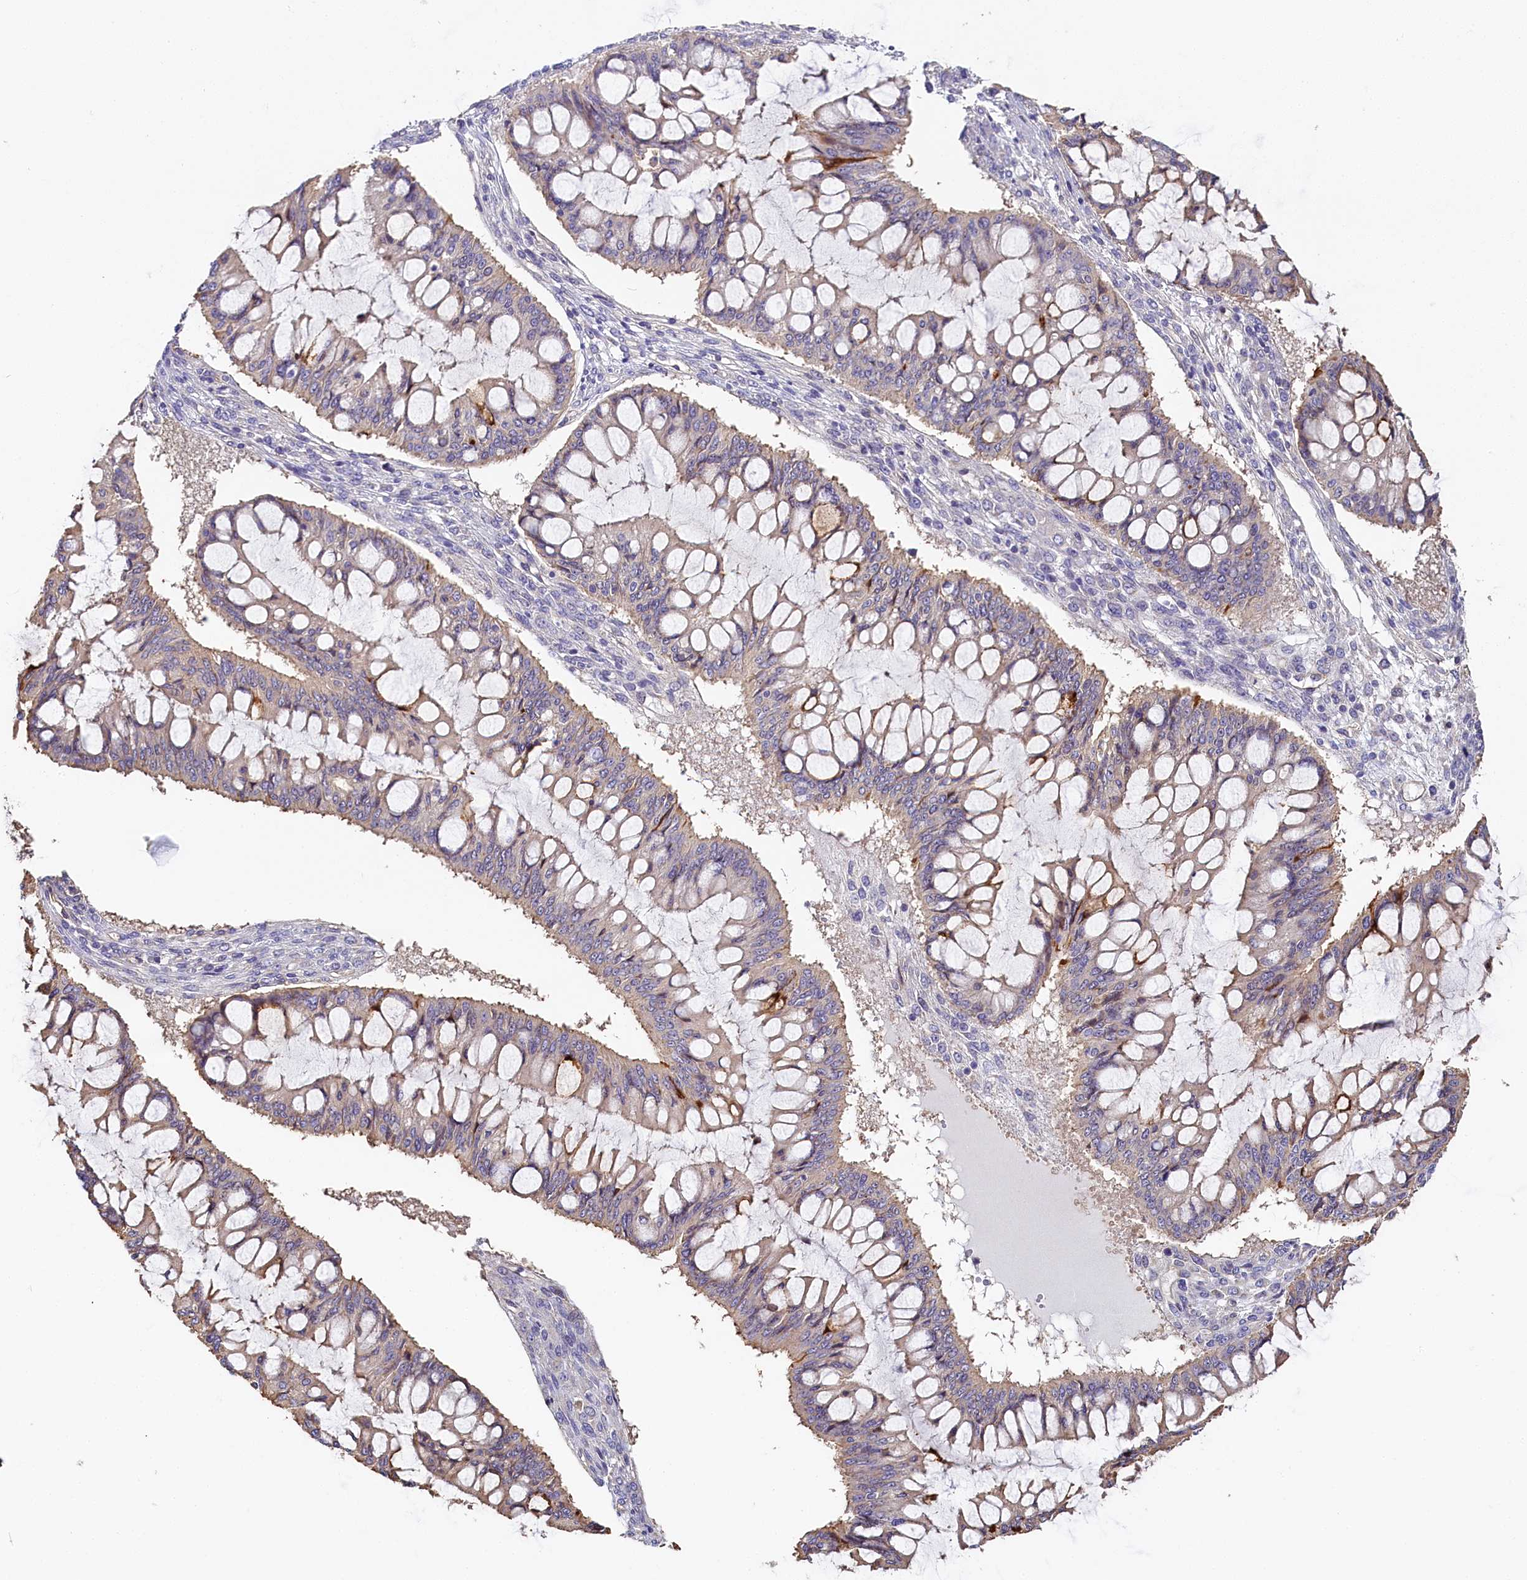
{"staining": {"intensity": "negative", "quantity": "none", "location": "none"}, "tissue": "ovarian cancer", "cell_type": "Tumor cells", "image_type": "cancer", "snomed": [{"axis": "morphology", "description": "Cystadenocarcinoma, mucinous, NOS"}, {"axis": "topography", "description": "Ovary"}], "caption": "A micrograph of ovarian cancer stained for a protein shows no brown staining in tumor cells.", "gene": "KATNB1", "patient": {"sex": "female", "age": 73}}